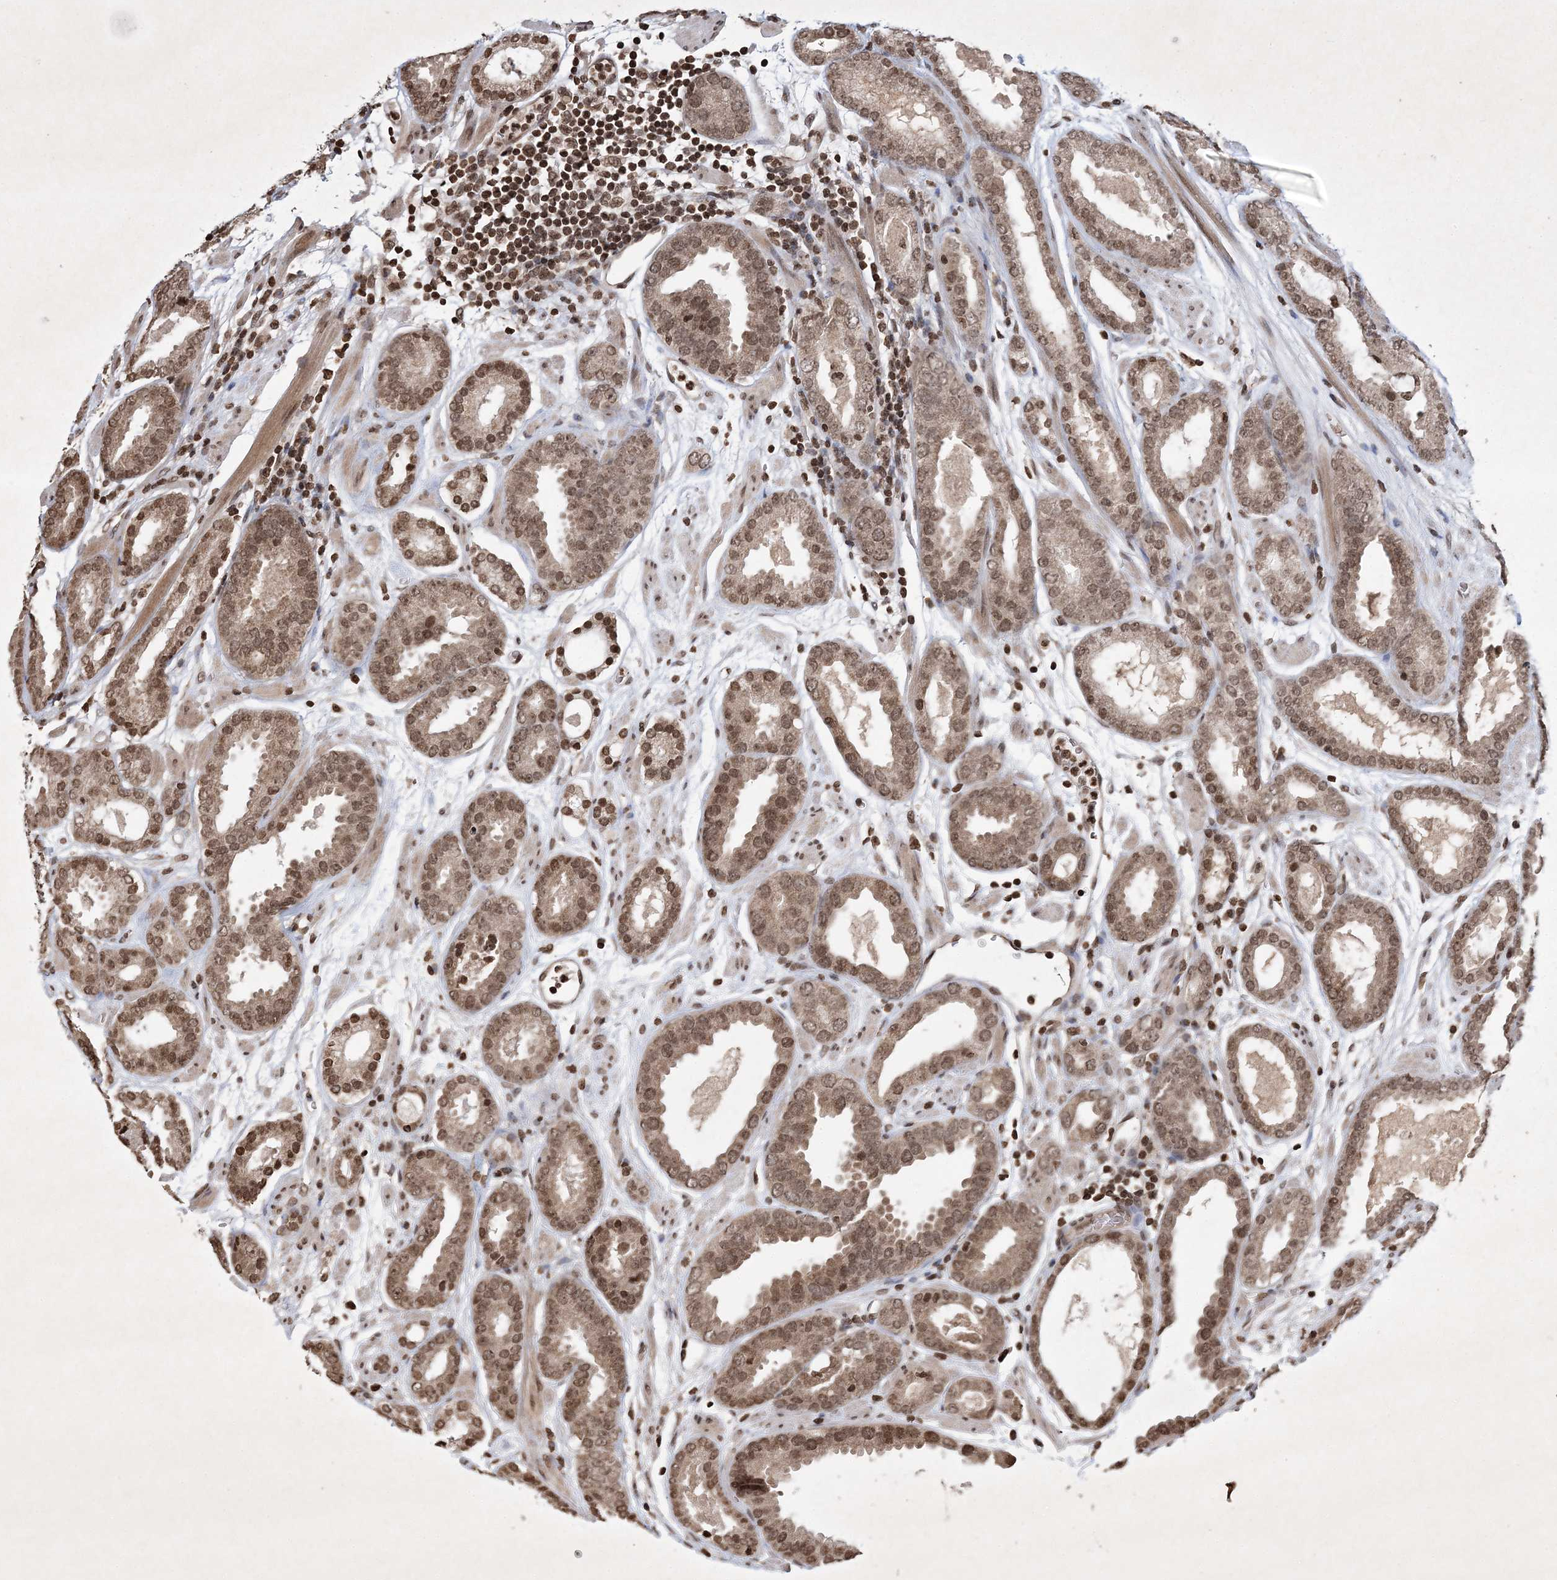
{"staining": {"intensity": "moderate", "quantity": ">75%", "location": "cytoplasmic/membranous,nuclear"}, "tissue": "prostate cancer", "cell_type": "Tumor cells", "image_type": "cancer", "snomed": [{"axis": "morphology", "description": "Adenocarcinoma, Low grade"}, {"axis": "topography", "description": "Prostate"}], "caption": "Immunohistochemistry photomicrograph of neoplastic tissue: human prostate cancer (low-grade adenocarcinoma) stained using IHC displays medium levels of moderate protein expression localized specifically in the cytoplasmic/membranous and nuclear of tumor cells, appearing as a cytoplasmic/membranous and nuclear brown color.", "gene": "NEDD9", "patient": {"sex": "male", "age": 69}}